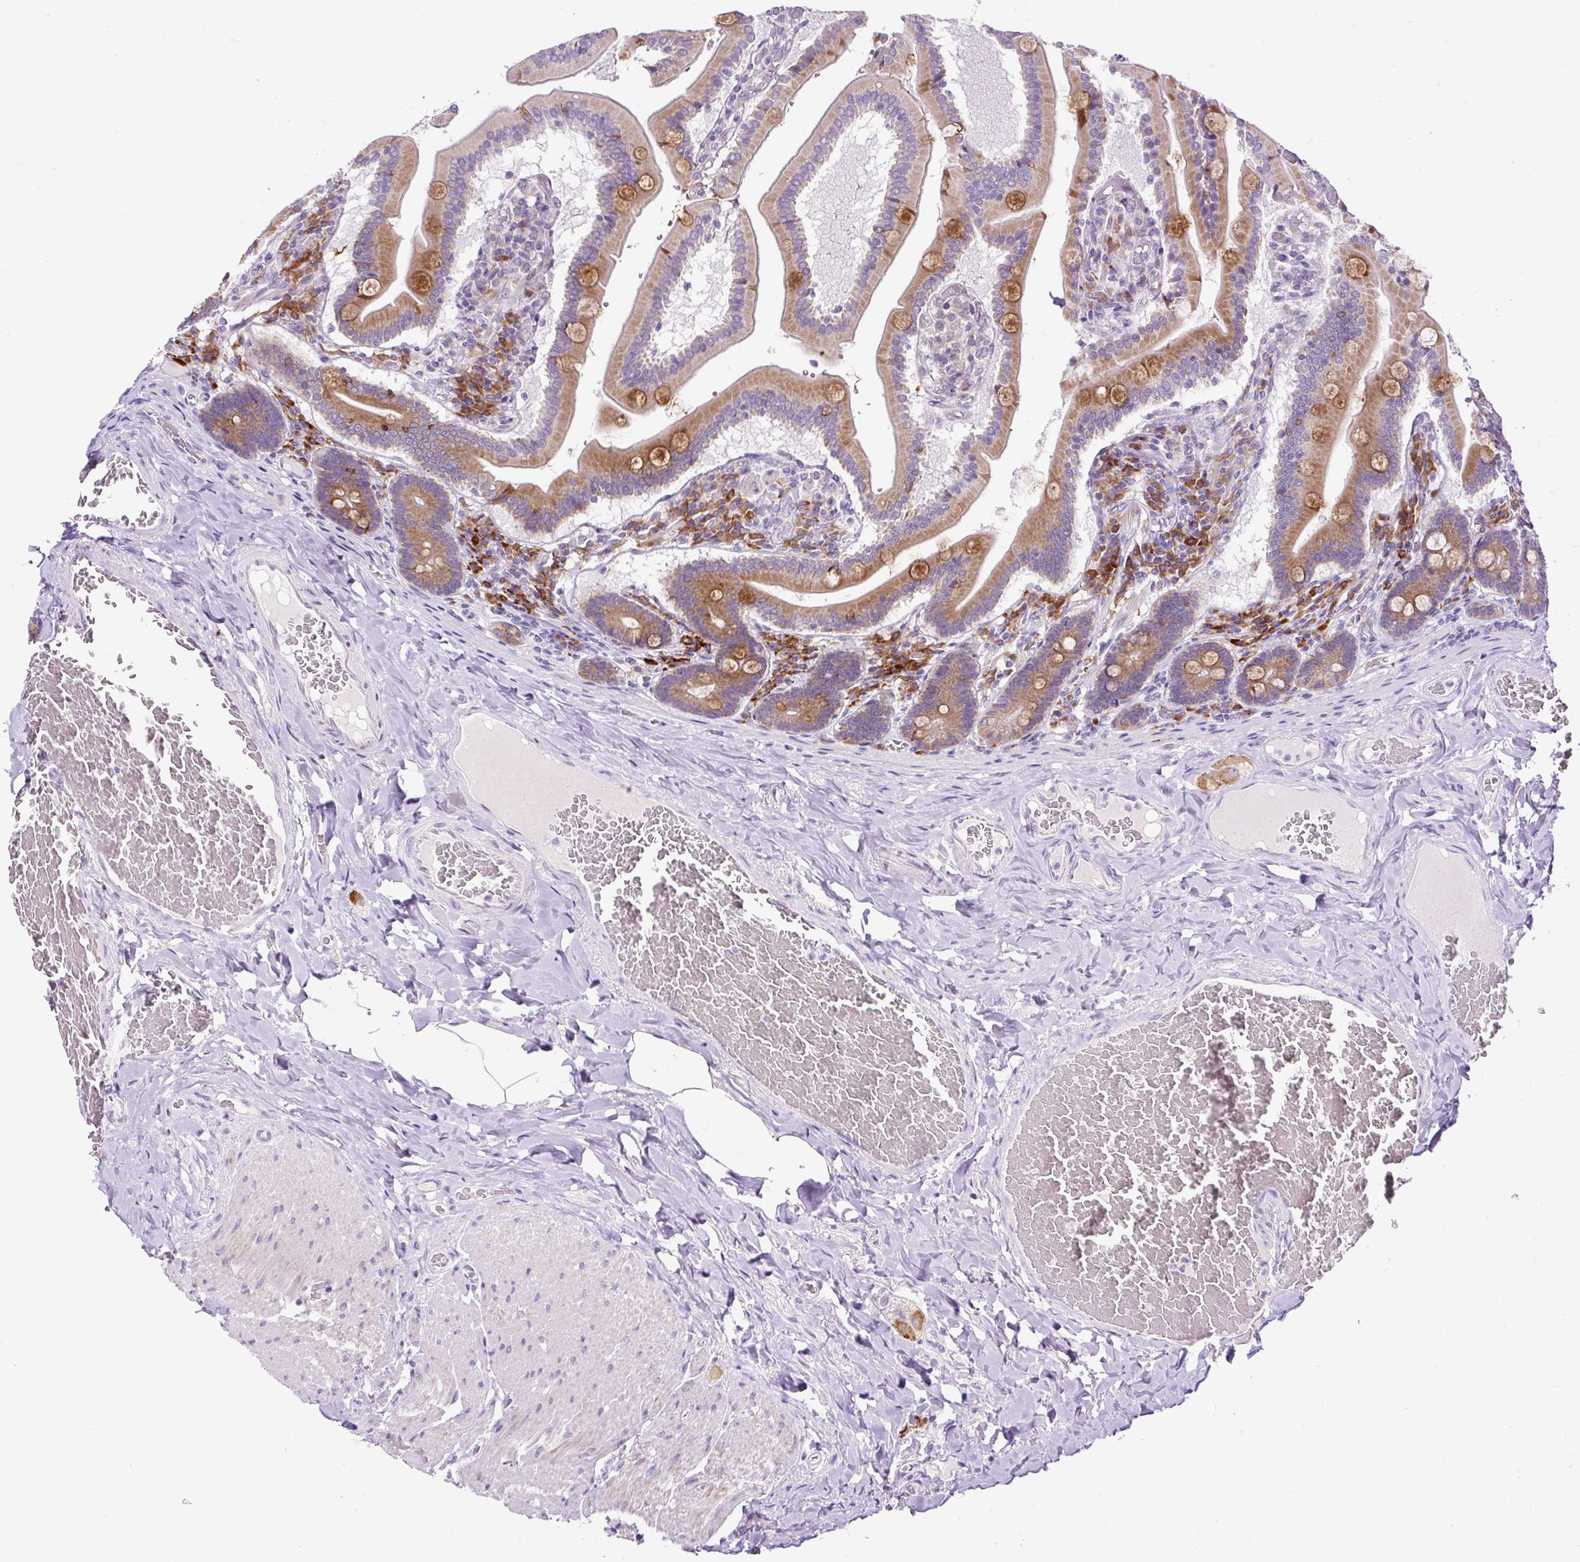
{"staining": {"intensity": "moderate", "quantity": ">75%", "location": "cytoplasmic/membranous"}, "tissue": "duodenum", "cell_type": "Glandular cells", "image_type": "normal", "snomed": [{"axis": "morphology", "description": "Normal tissue, NOS"}, {"axis": "topography", "description": "Duodenum"}], "caption": "This micrograph exhibits immunohistochemistry staining of unremarkable duodenum, with medium moderate cytoplasmic/membranous expression in about >75% of glandular cells.", "gene": "FMC1", "patient": {"sex": "female", "age": 62}}